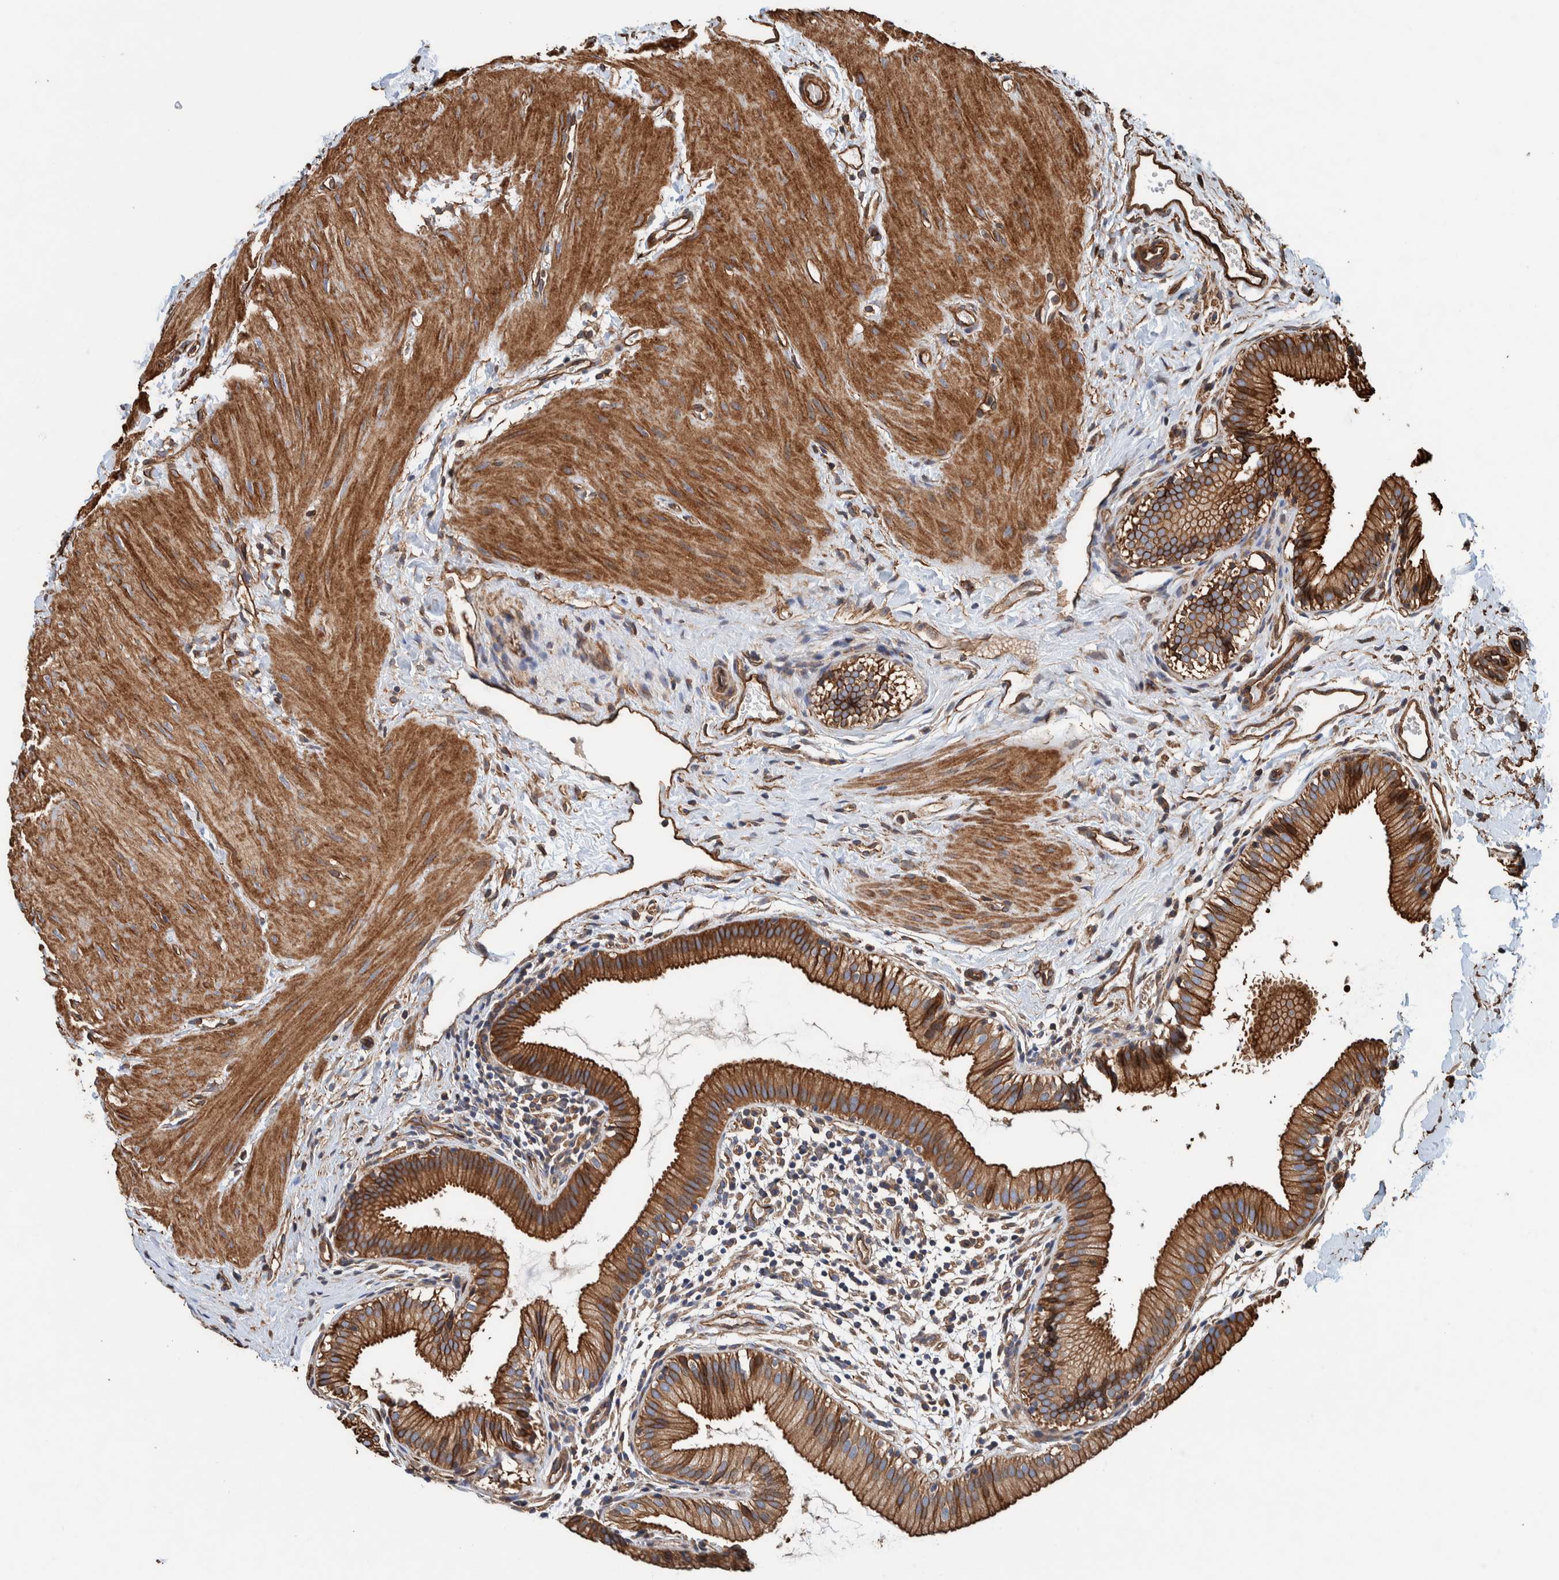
{"staining": {"intensity": "strong", "quantity": ">75%", "location": "cytoplasmic/membranous"}, "tissue": "gallbladder", "cell_type": "Glandular cells", "image_type": "normal", "snomed": [{"axis": "morphology", "description": "Normal tissue, NOS"}, {"axis": "topography", "description": "Gallbladder"}], "caption": "DAB (3,3'-diaminobenzidine) immunohistochemical staining of unremarkable gallbladder exhibits strong cytoplasmic/membranous protein positivity in approximately >75% of glandular cells.", "gene": "PKD1L1", "patient": {"sex": "female", "age": 26}}